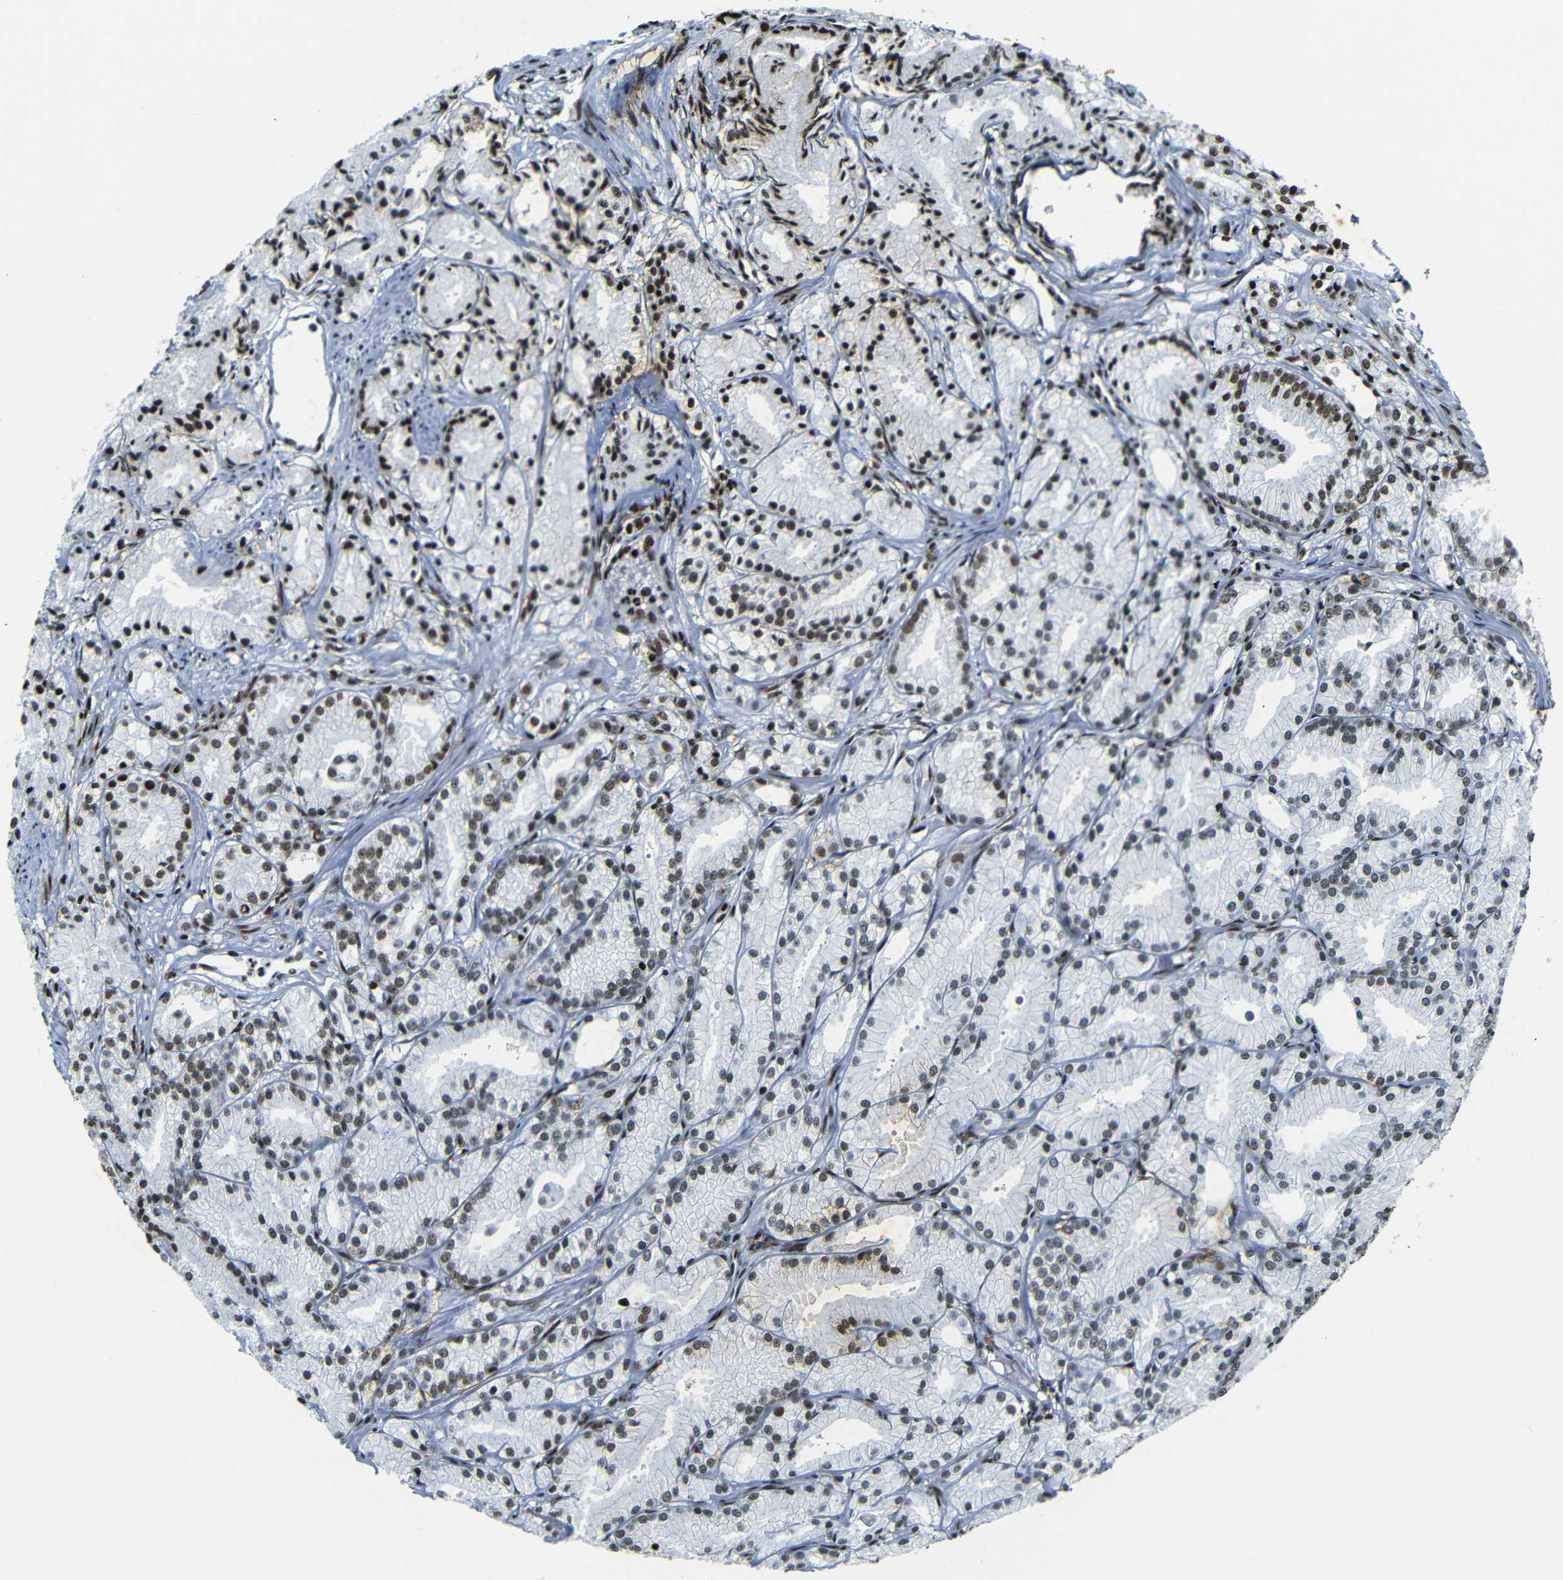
{"staining": {"intensity": "strong", "quantity": ">75%", "location": "nuclear"}, "tissue": "prostate cancer", "cell_type": "Tumor cells", "image_type": "cancer", "snomed": [{"axis": "morphology", "description": "Adenocarcinoma, Low grade"}, {"axis": "topography", "description": "Prostate"}], "caption": "Immunohistochemistry of human prostate cancer (adenocarcinoma (low-grade)) demonstrates high levels of strong nuclear expression in approximately >75% of tumor cells.", "gene": "SRSF1", "patient": {"sex": "male", "age": 72}}